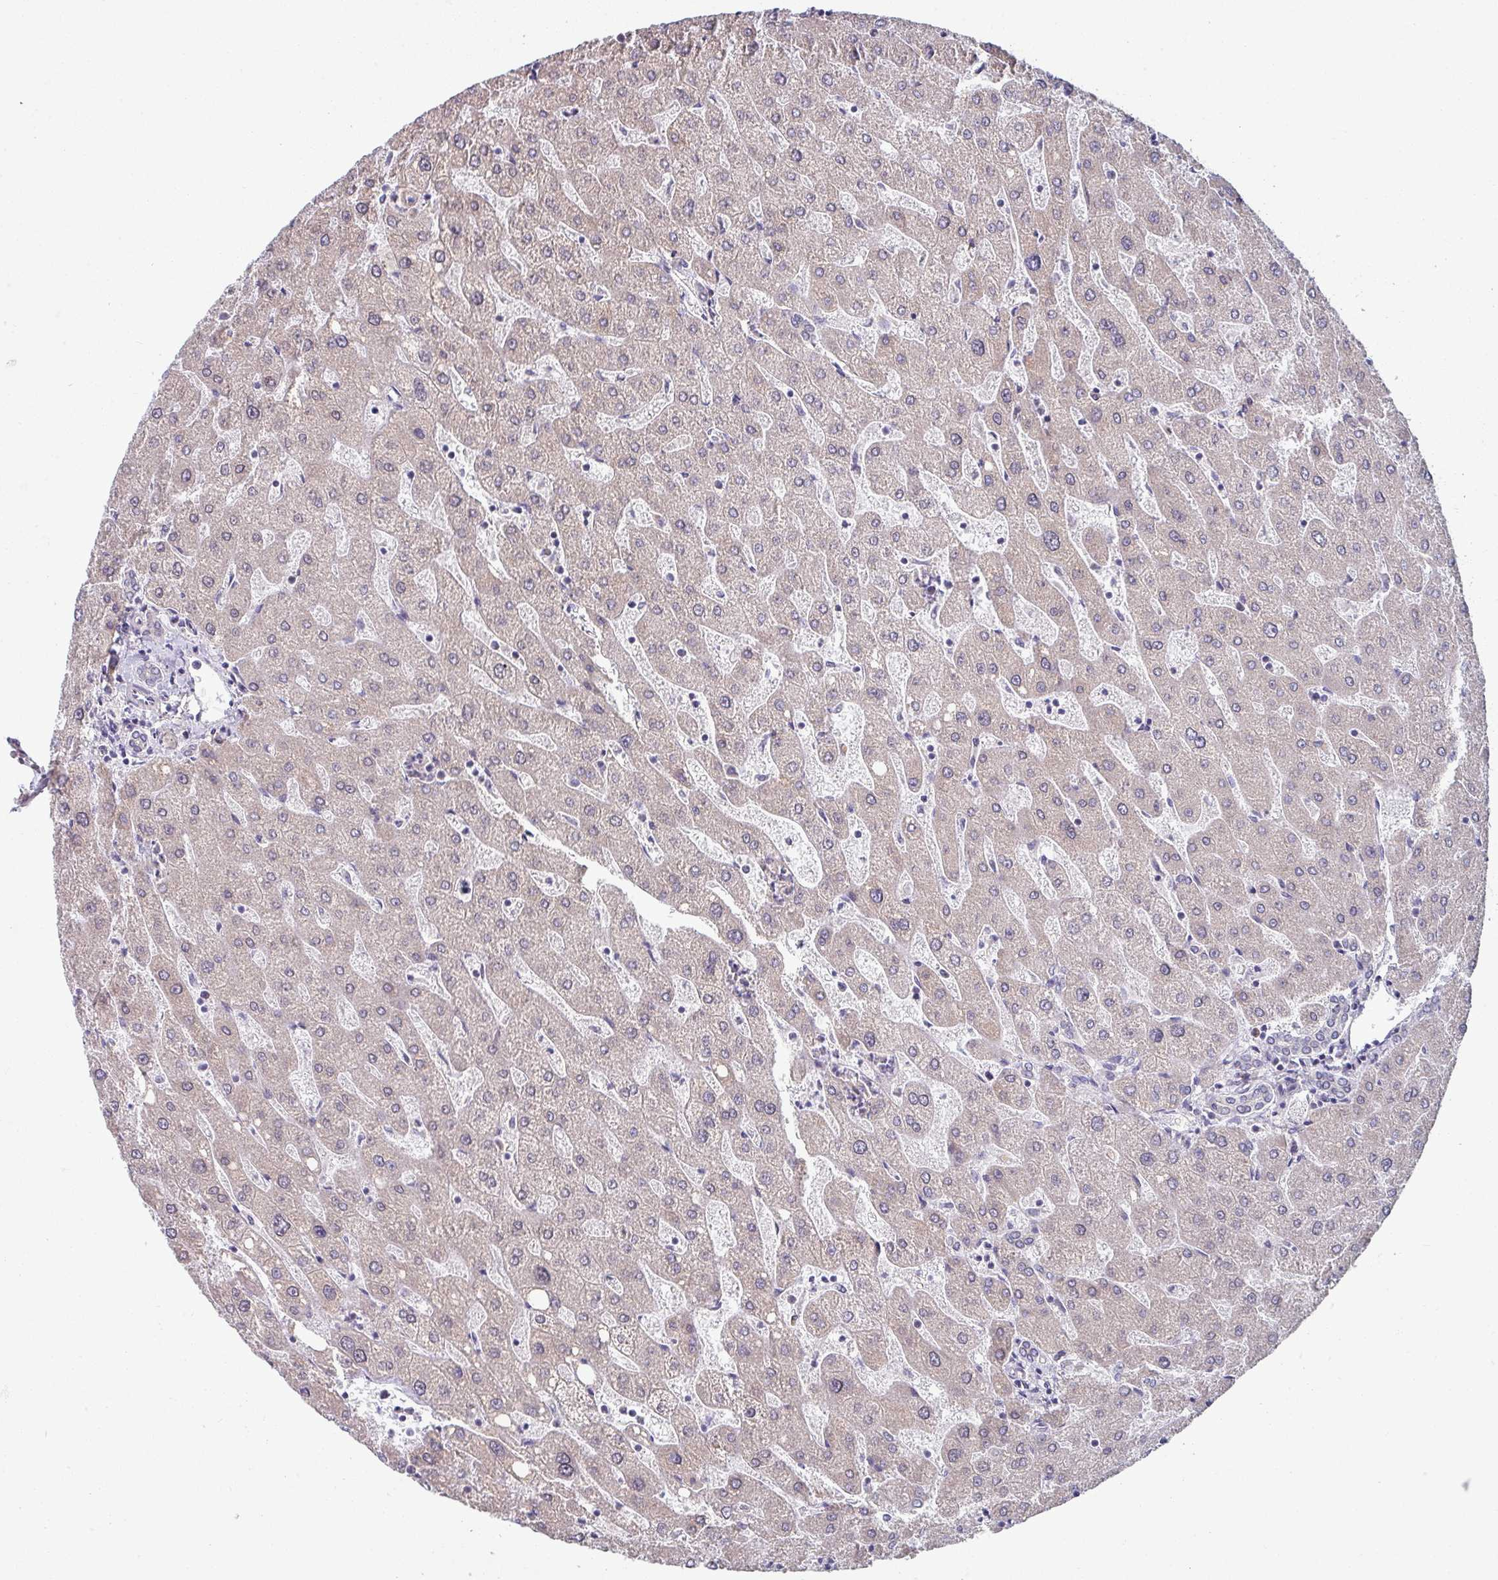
{"staining": {"intensity": "negative", "quantity": "none", "location": "none"}, "tissue": "liver", "cell_type": "Cholangiocytes", "image_type": "normal", "snomed": [{"axis": "morphology", "description": "Normal tissue, NOS"}, {"axis": "topography", "description": "Liver"}], "caption": "A photomicrograph of liver stained for a protein exhibits no brown staining in cholangiocytes.", "gene": "TMED5", "patient": {"sex": "male", "age": 67}}